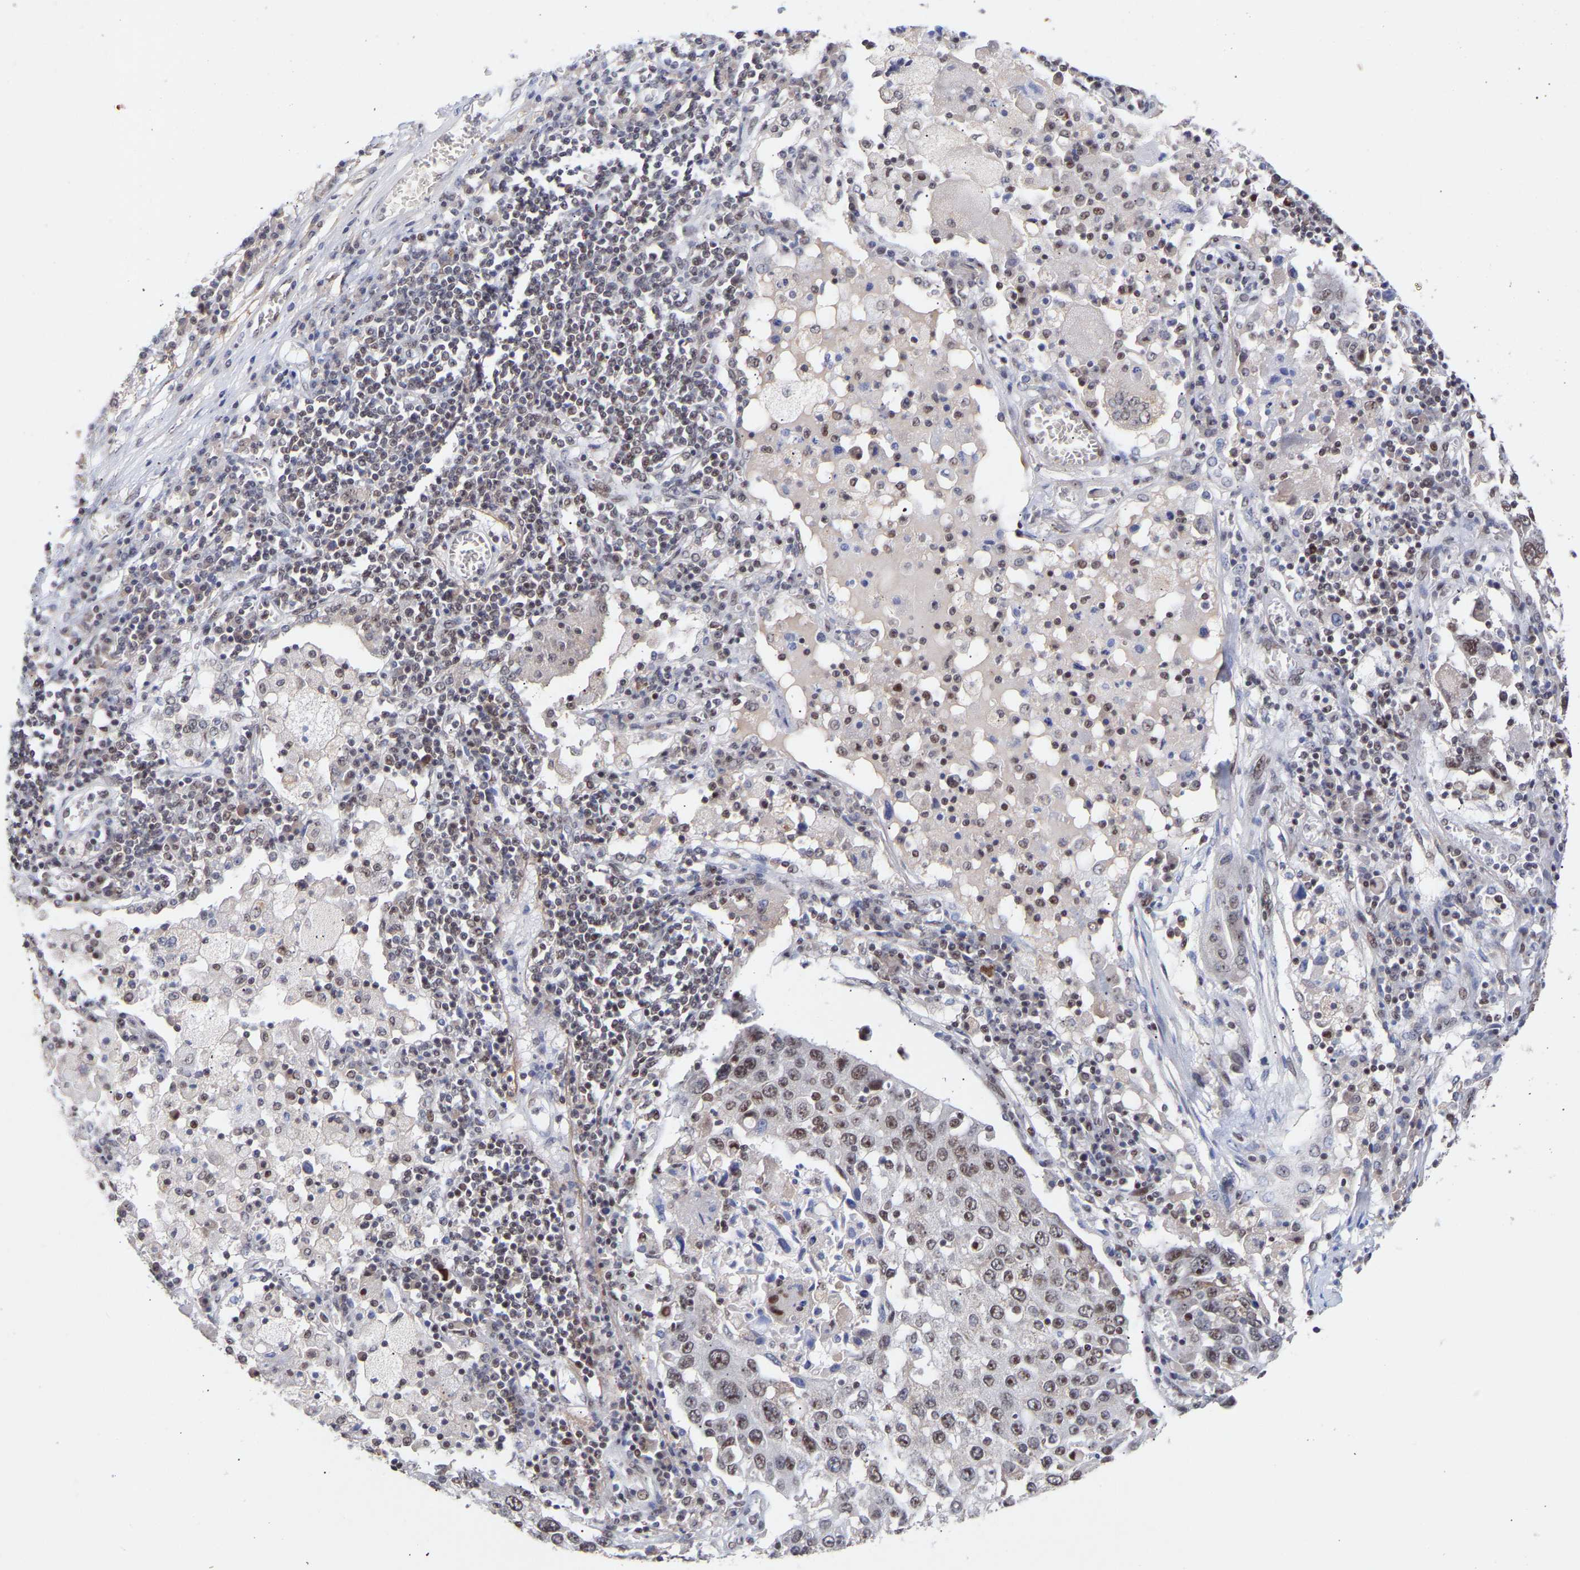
{"staining": {"intensity": "weak", "quantity": "25%-75%", "location": "nuclear"}, "tissue": "lung cancer", "cell_type": "Tumor cells", "image_type": "cancer", "snomed": [{"axis": "morphology", "description": "Squamous cell carcinoma, NOS"}, {"axis": "topography", "description": "Lung"}], "caption": "This histopathology image demonstrates lung cancer (squamous cell carcinoma) stained with immunohistochemistry to label a protein in brown. The nuclear of tumor cells show weak positivity for the protein. Nuclei are counter-stained blue.", "gene": "RBM15", "patient": {"sex": "male", "age": 65}}